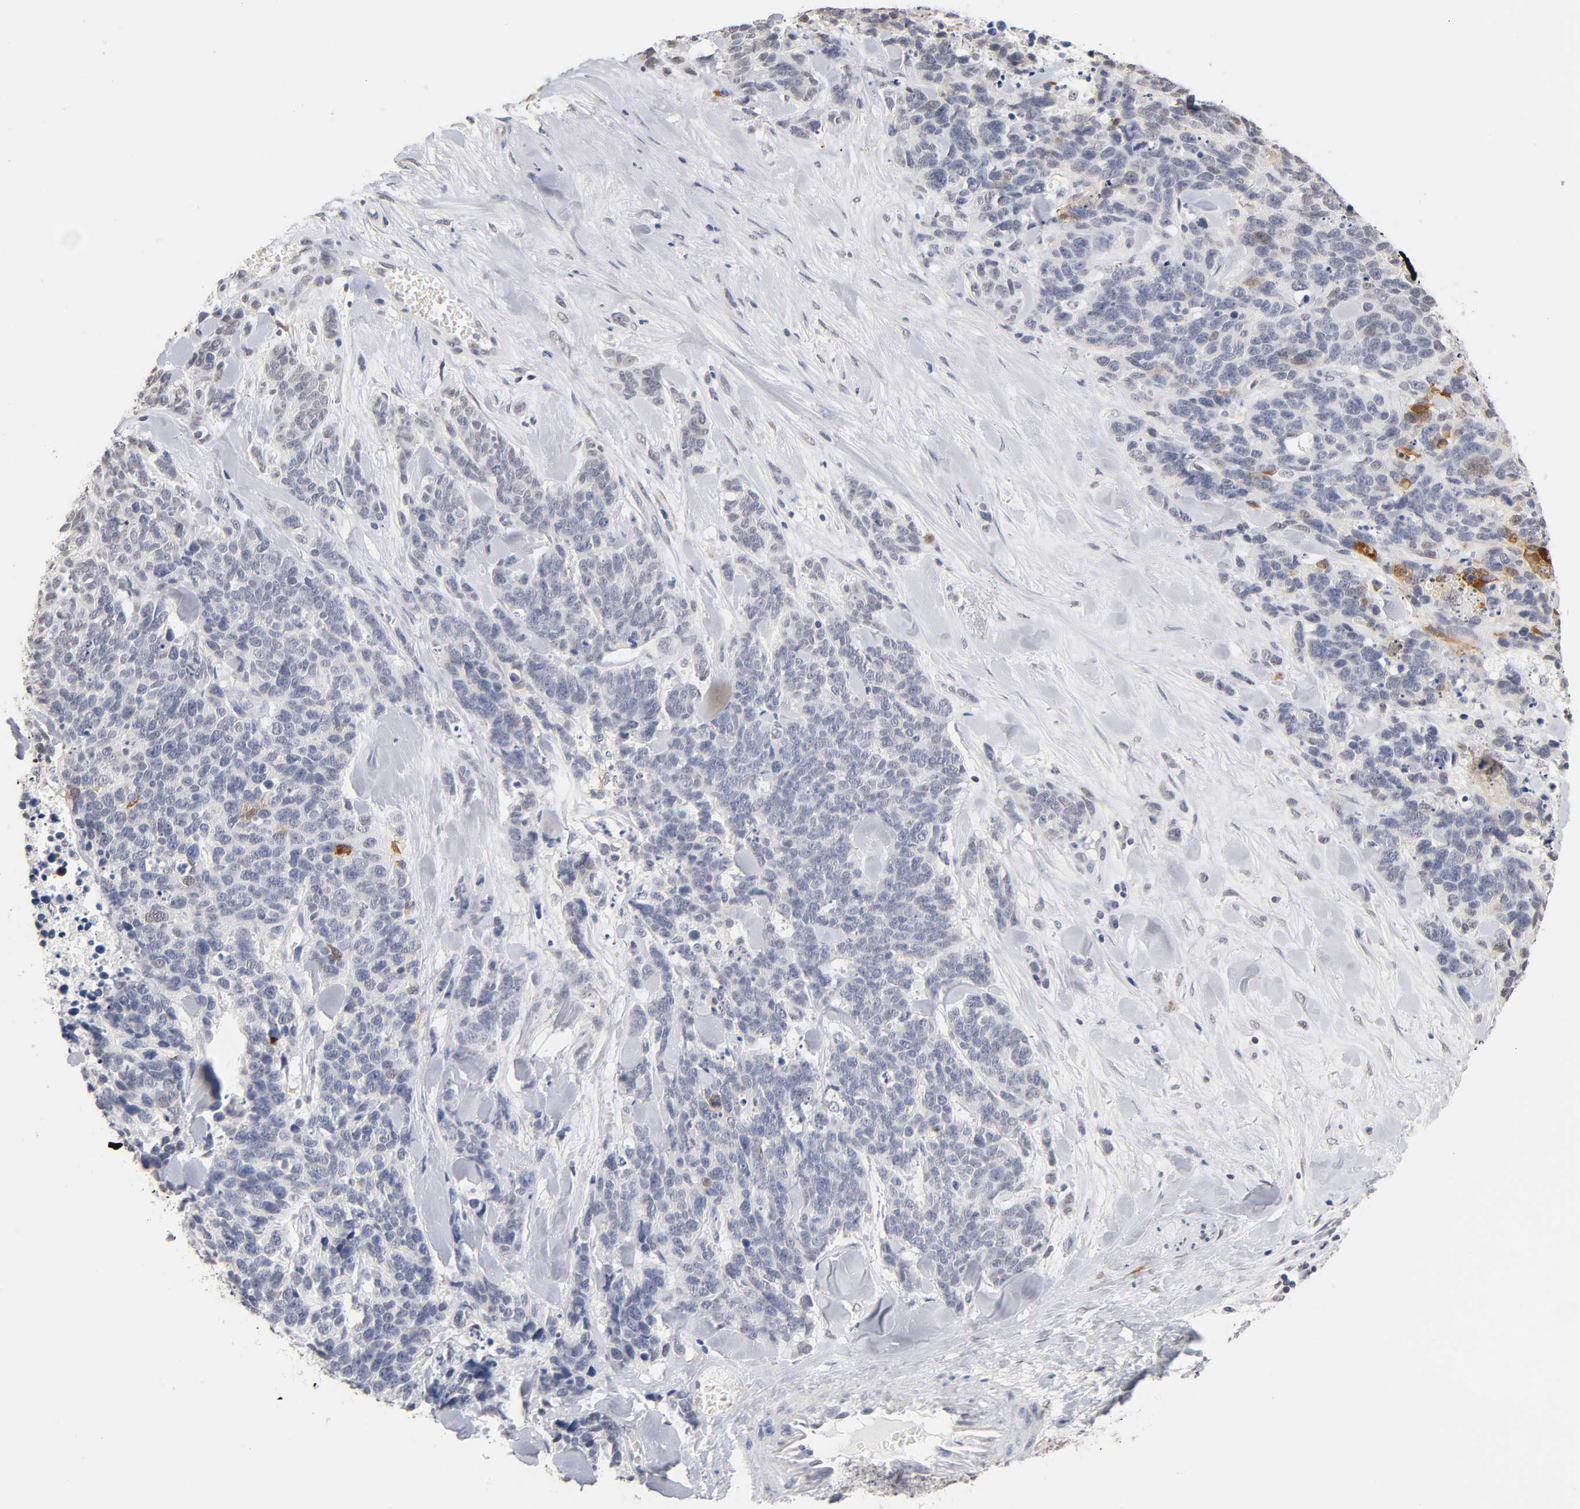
{"staining": {"intensity": "moderate", "quantity": "<25%", "location": "cytoplasmic/membranous,nuclear"}, "tissue": "lung cancer", "cell_type": "Tumor cells", "image_type": "cancer", "snomed": [{"axis": "morphology", "description": "Neoplasm, malignant, NOS"}, {"axis": "topography", "description": "Lung"}], "caption": "Protein analysis of lung neoplasm (malignant) tissue exhibits moderate cytoplasmic/membranous and nuclear expression in approximately <25% of tumor cells.", "gene": "CRABP2", "patient": {"sex": "female", "age": 58}}